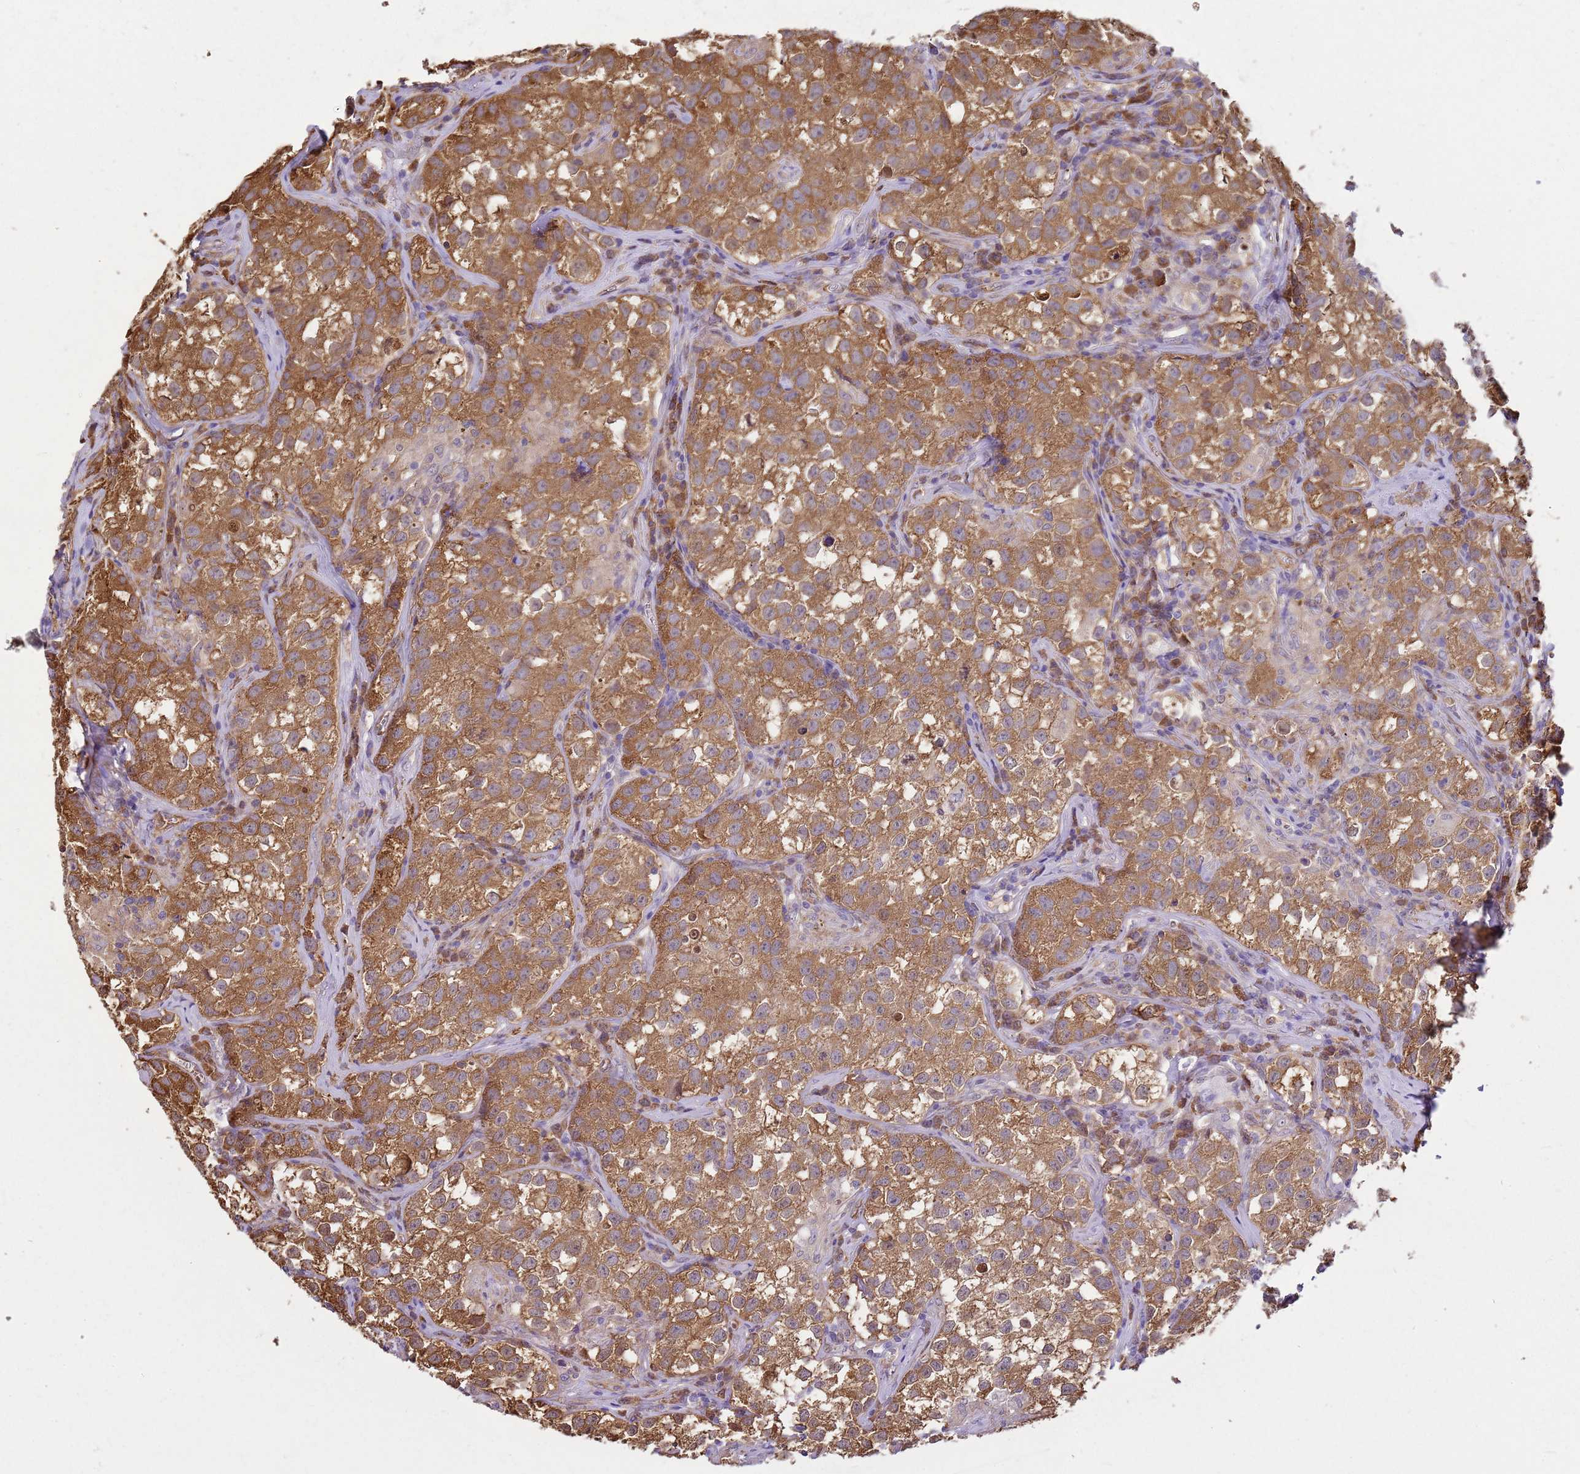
{"staining": {"intensity": "moderate", "quantity": ">75%", "location": "cytoplasmic/membranous"}, "tissue": "testis cancer", "cell_type": "Tumor cells", "image_type": "cancer", "snomed": [{"axis": "morphology", "description": "Seminoma, NOS"}, {"axis": "morphology", "description": "Carcinoma, Embryonal, NOS"}, {"axis": "topography", "description": "Testis"}], "caption": "IHC of human testis cancer displays medium levels of moderate cytoplasmic/membranous staining in about >75% of tumor cells. (IHC, brightfield microscopy, high magnification).", "gene": "YWHAE", "patient": {"sex": "male", "age": 43}}